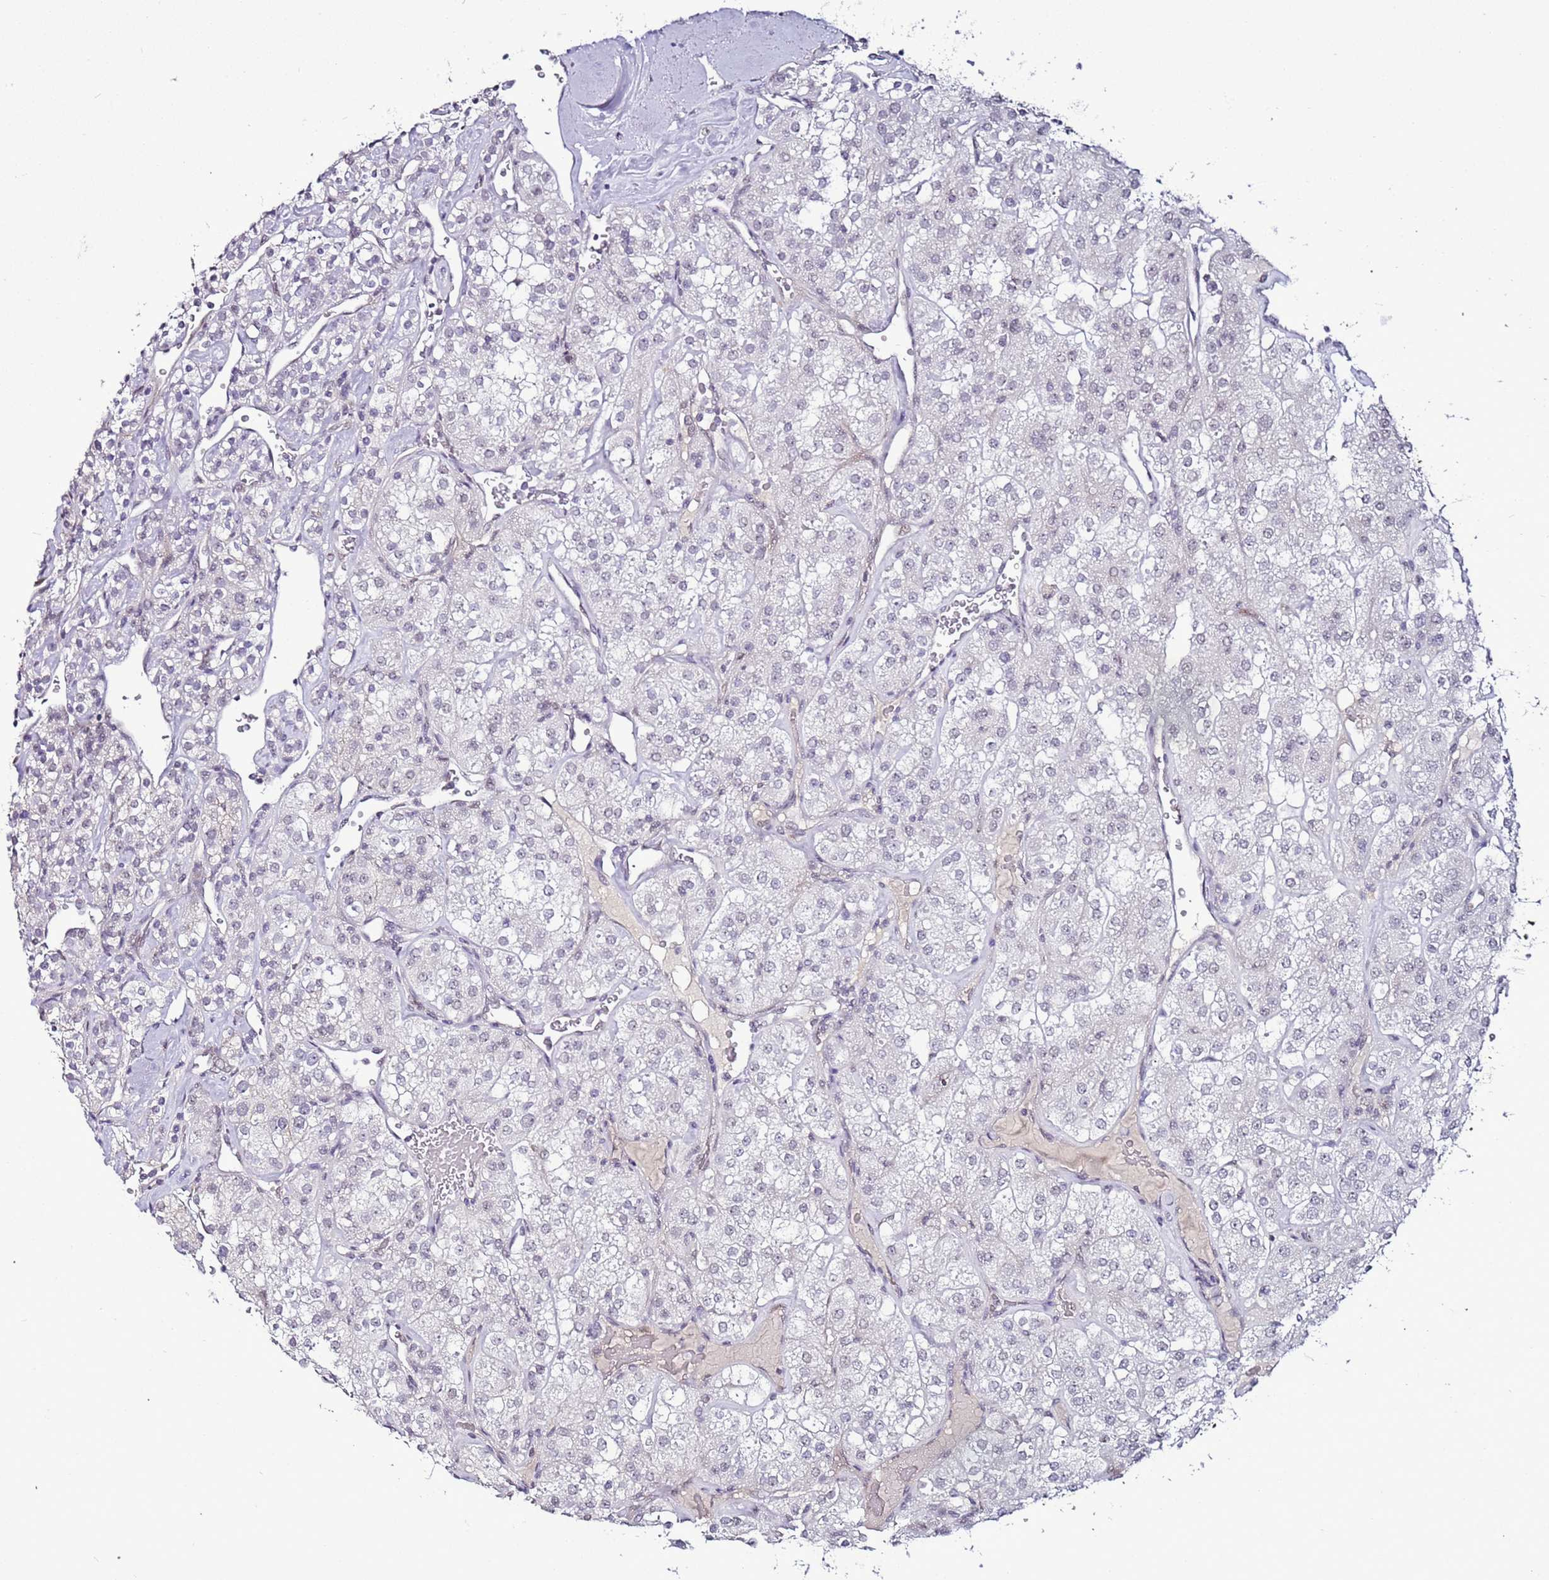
{"staining": {"intensity": "negative", "quantity": "none", "location": "none"}, "tissue": "renal cancer", "cell_type": "Tumor cells", "image_type": "cancer", "snomed": [{"axis": "morphology", "description": "Adenocarcinoma, NOS"}, {"axis": "topography", "description": "Kidney"}], "caption": "Tumor cells are negative for brown protein staining in adenocarcinoma (renal). Nuclei are stained in blue.", "gene": "PSMA7", "patient": {"sex": "male", "age": 77}}